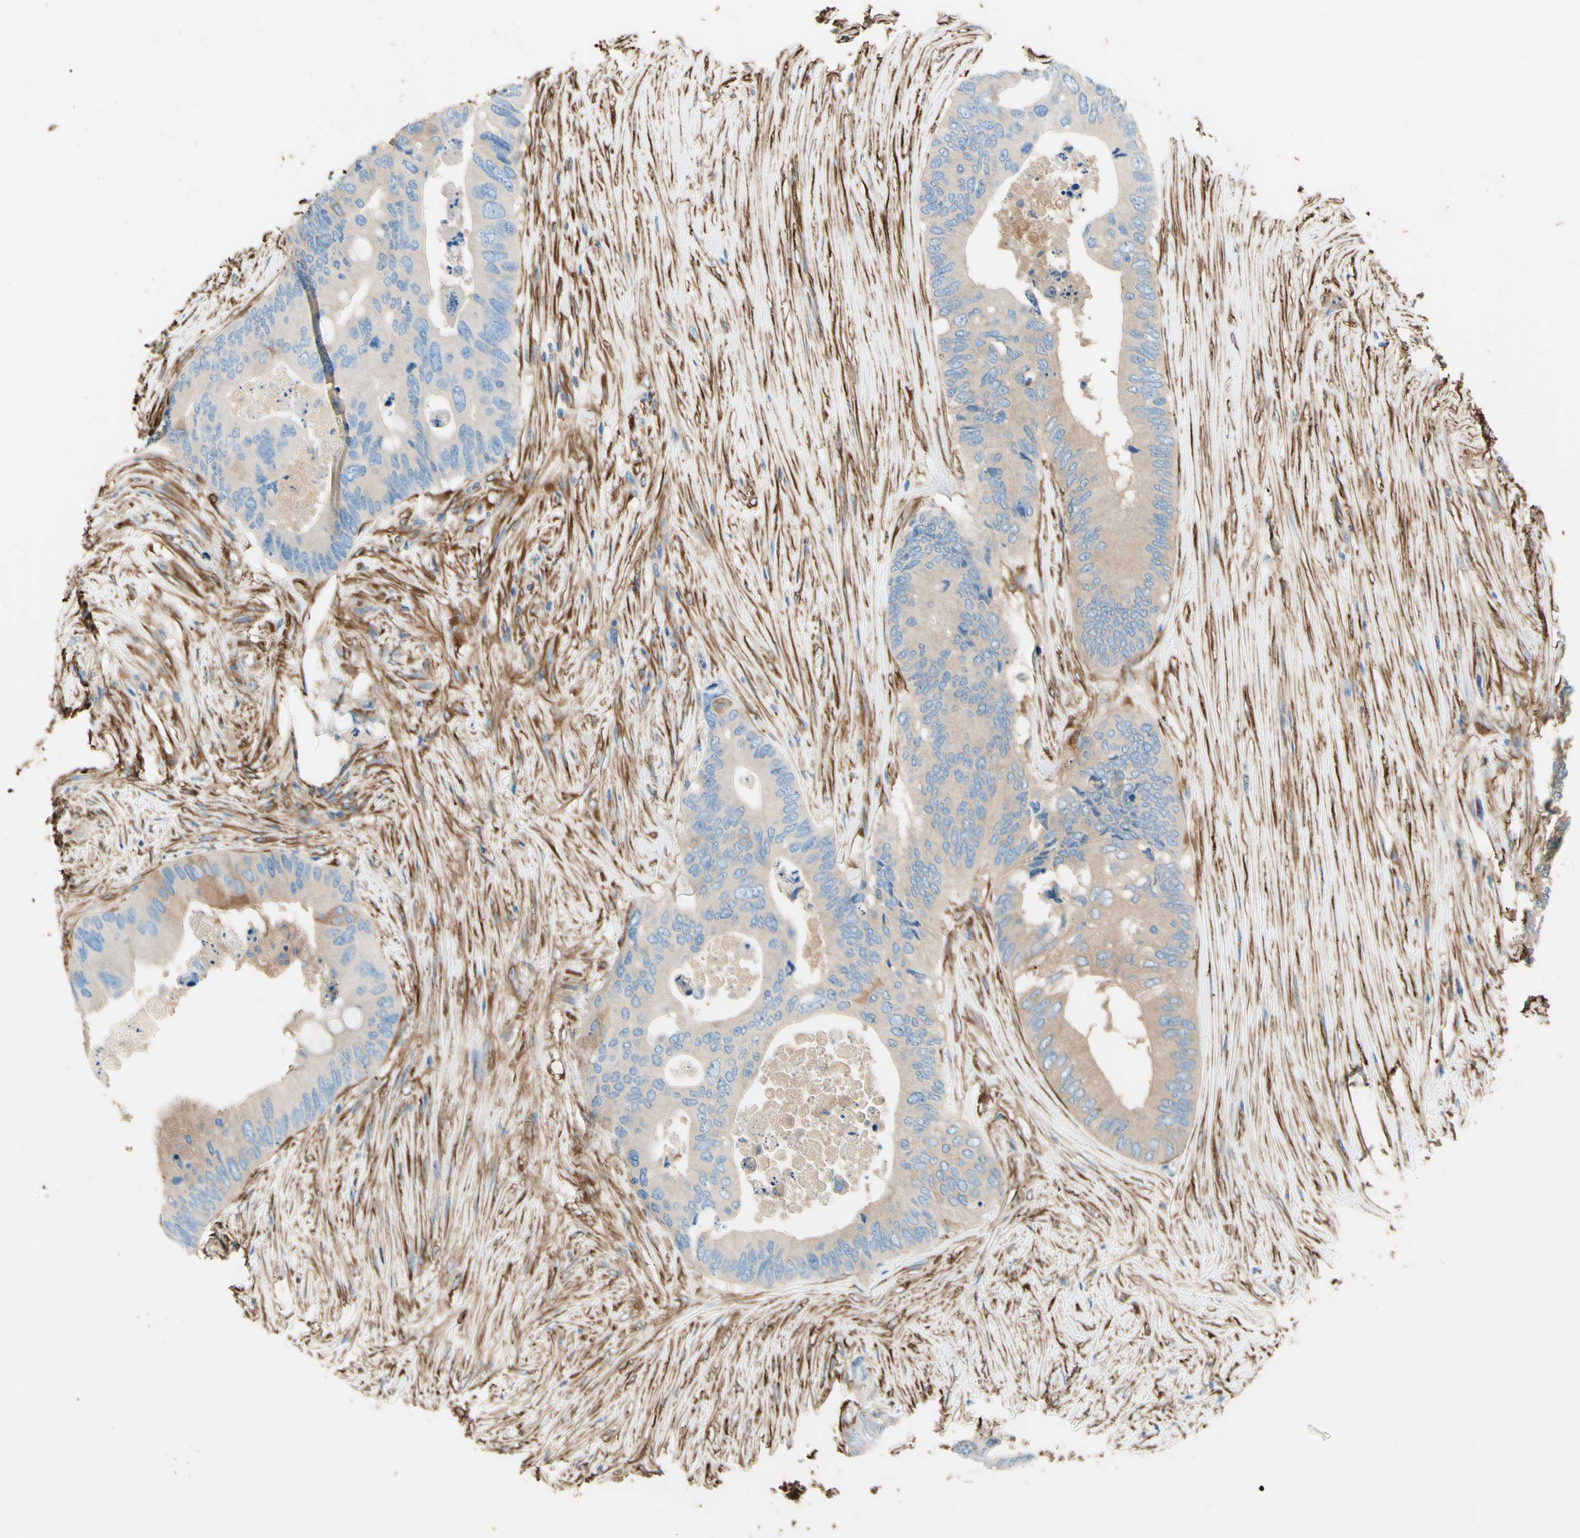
{"staining": {"intensity": "weak", "quantity": ">75%", "location": "cytoplasmic/membranous"}, "tissue": "colorectal cancer", "cell_type": "Tumor cells", "image_type": "cancer", "snomed": [{"axis": "morphology", "description": "Adenocarcinoma, NOS"}, {"axis": "topography", "description": "Colon"}], "caption": "A high-resolution micrograph shows IHC staining of colorectal adenocarcinoma, which demonstrates weak cytoplasmic/membranous positivity in approximately >75% of tumor cells.", "gene": "DPYSL3", "patient": {"sex": "male", "age": 71}}